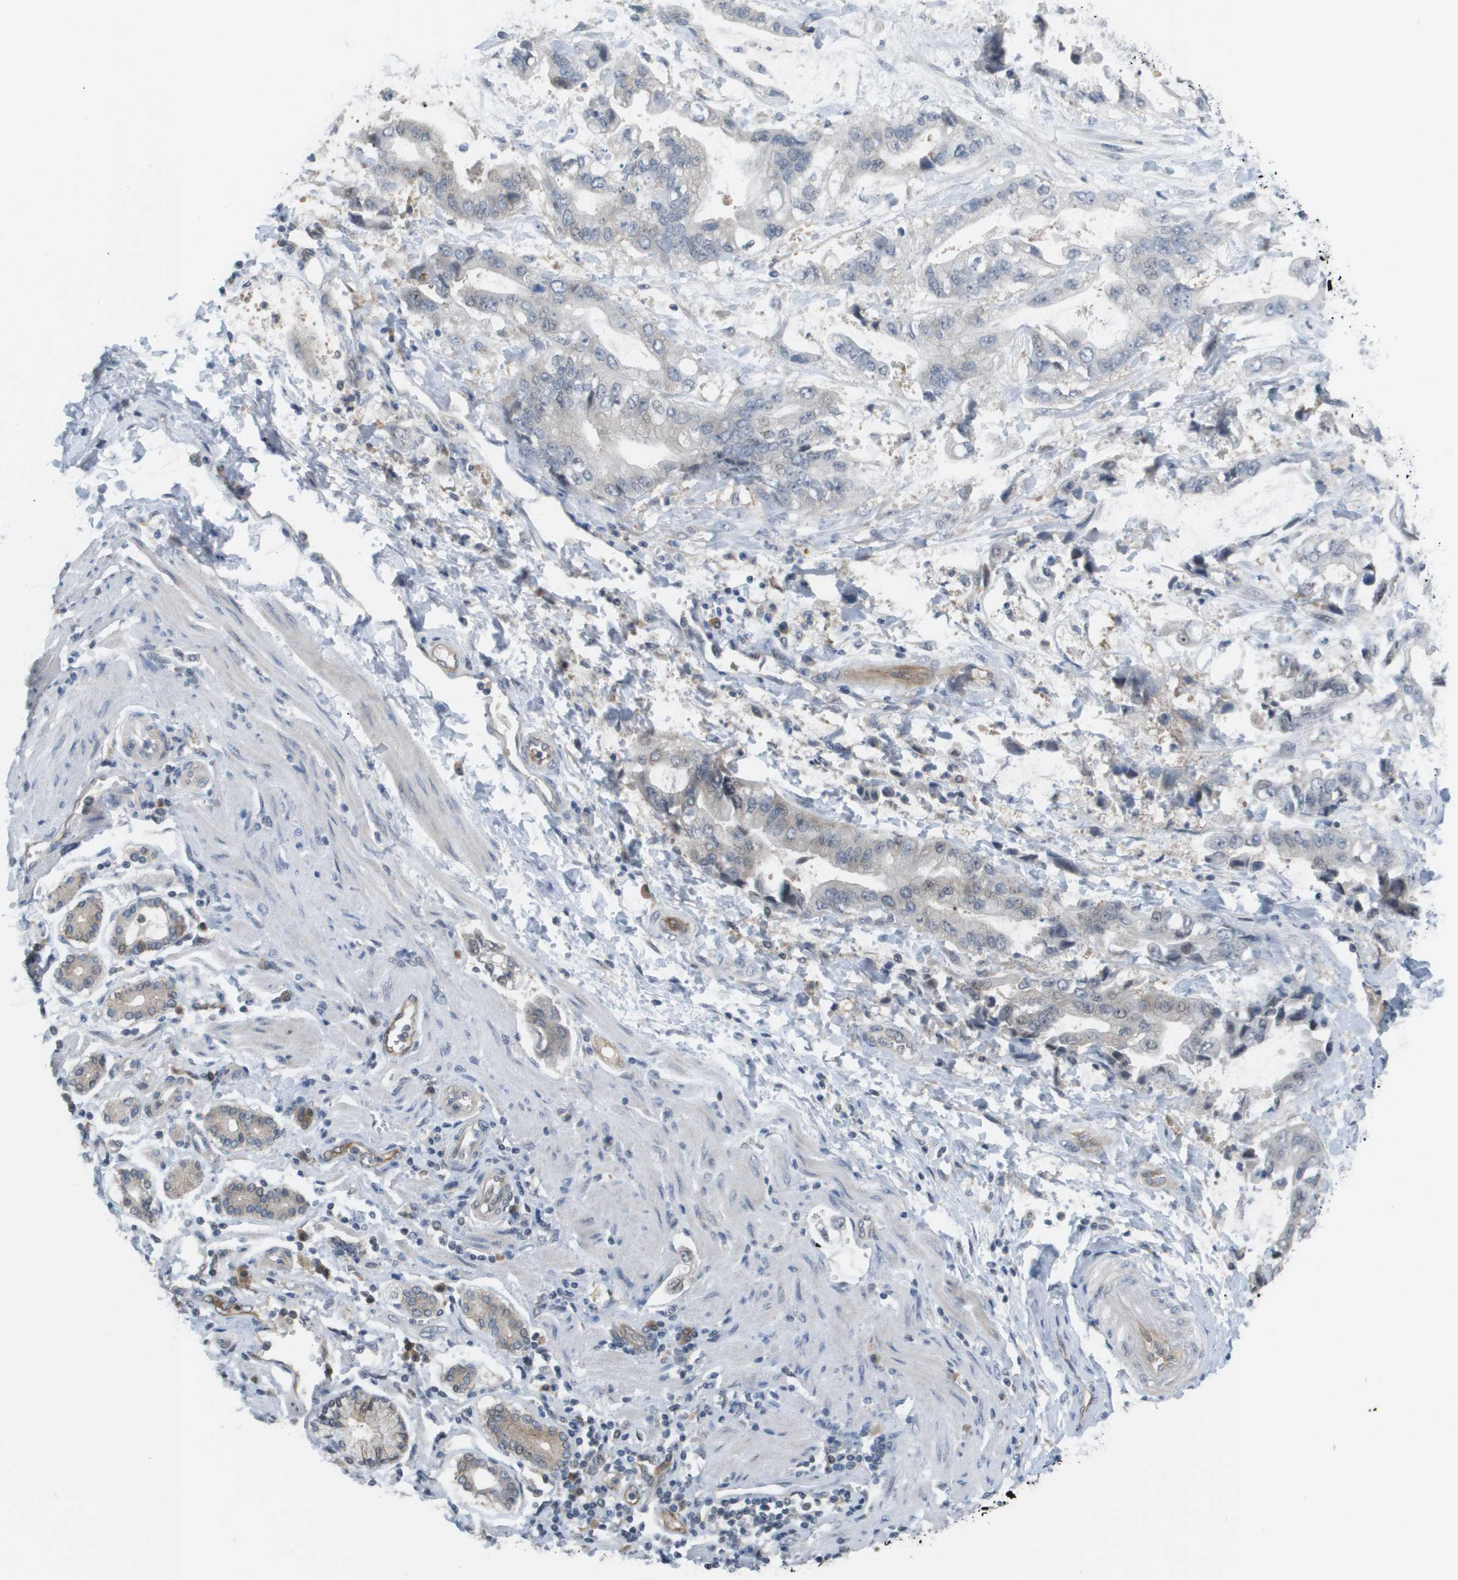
{"staining": {"intensity": "negative", "quantity": "none", "location": "none"}, "tissue": "stomach cancer", "cell_type": "Tumor cells", "image_type": "cancer", "snomed": [{"axis": "morphology", "description": "Normal tissue, NOS"}, {"axis": "morphology", "description": "Adenocarcinoma, NOS"}, {"axis": "topography", "description": "Stomach"}], "caption": "There is no significant staining in tumor cells of adenocarcinoma (stomach).", "gene": "MARCHF8", "patient": {"sex": "male", "age": 62}}